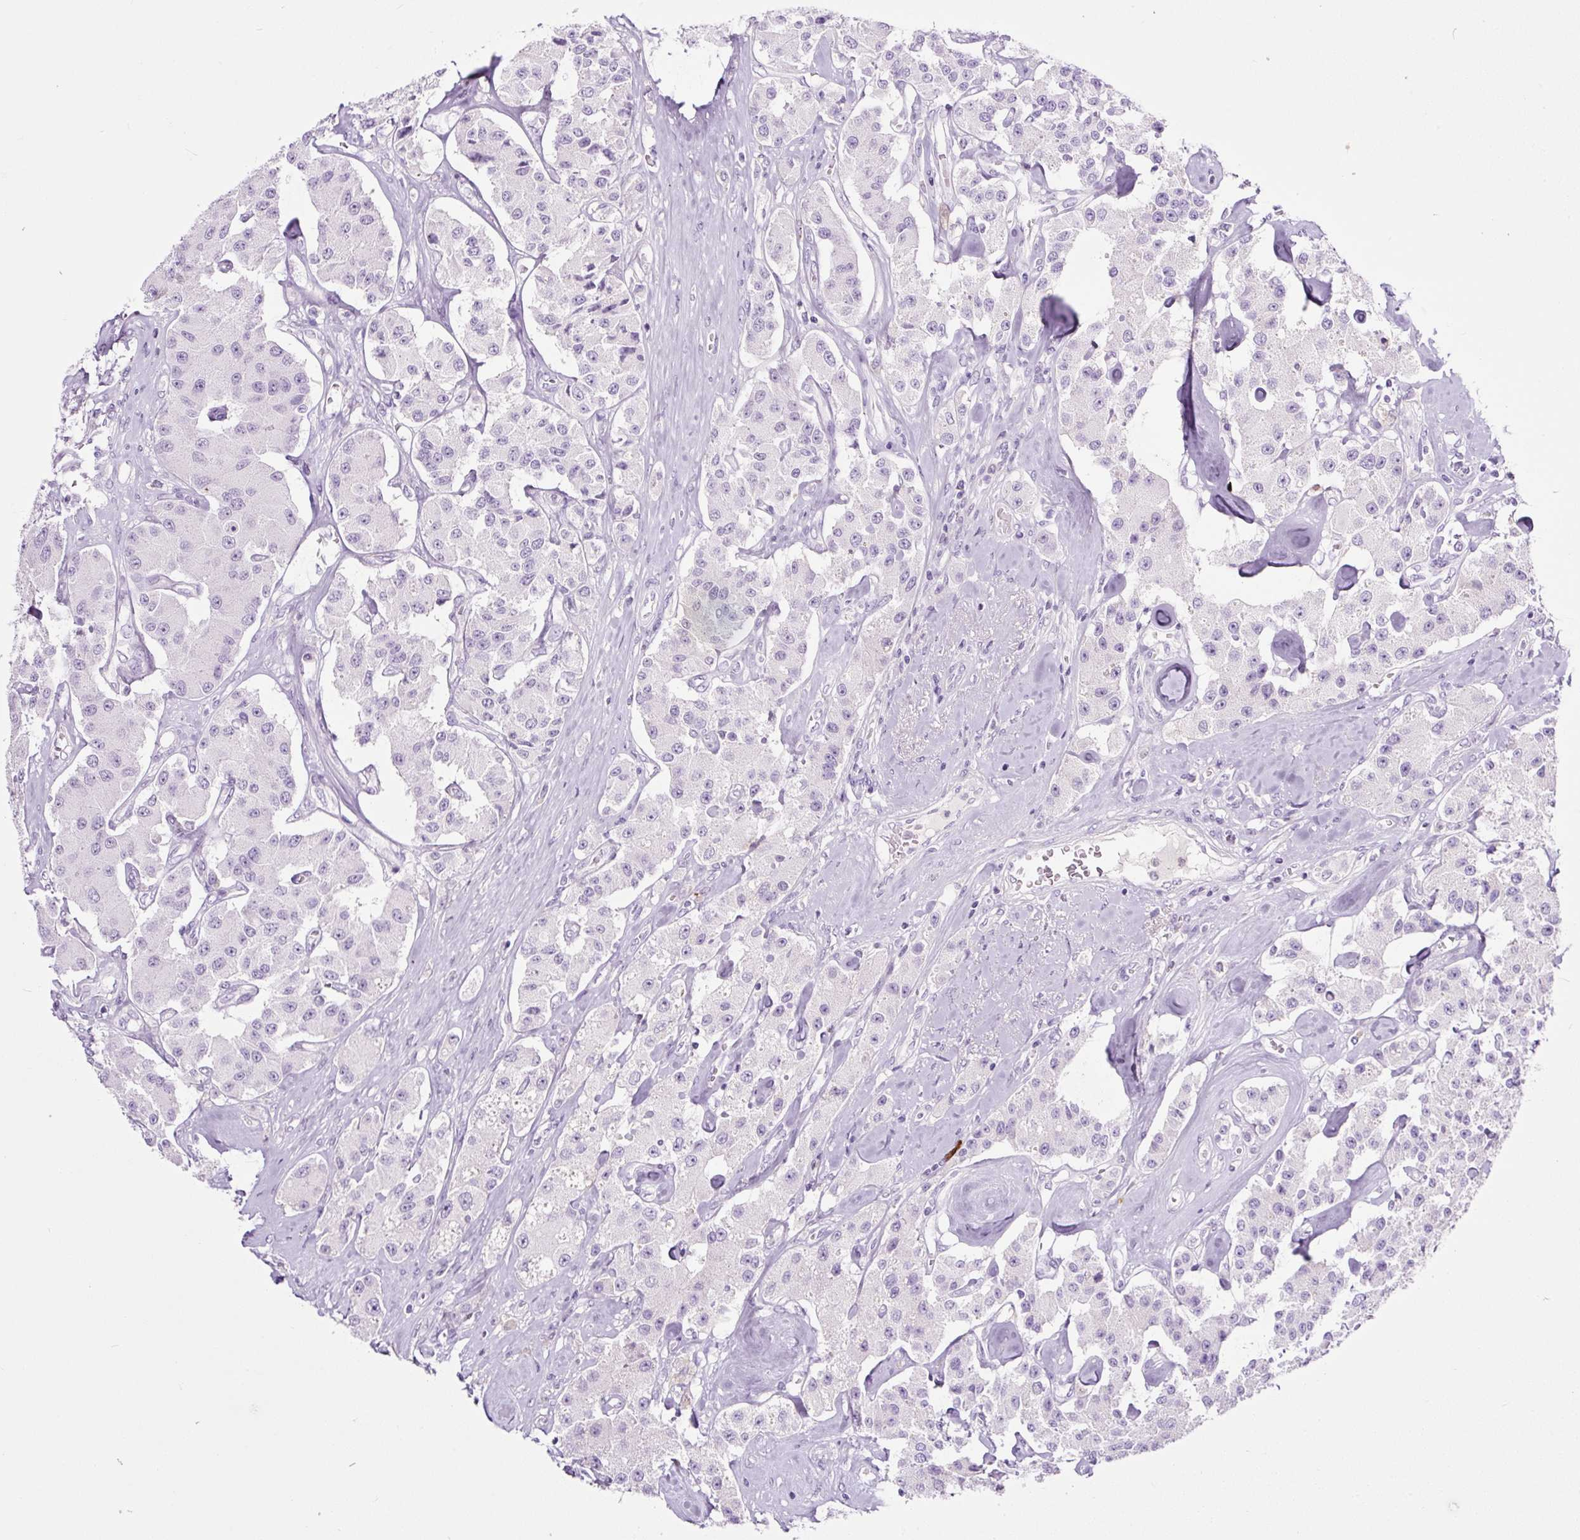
{"staining": {"intensity": "negative", "quantity": "none", "location": "none"}, "tissue": "carcinoid", "cell_type": "Tumor cells", "image_type": "cancer", "snomed": [{"axis": "morphology", "description": "Carcinoid, malignant, NOS"}, {"axis": "topography", "description": "Pancreas"}], "caption": "A photomicrograph of human carcinoid is negative for staining in tumor cells. (DAB immunohistochemistry (IHC) visualized using brightfield microscopy, high magnification).", "gene": "RNF212B", "patient": {"sex": "male", "age": 41}}